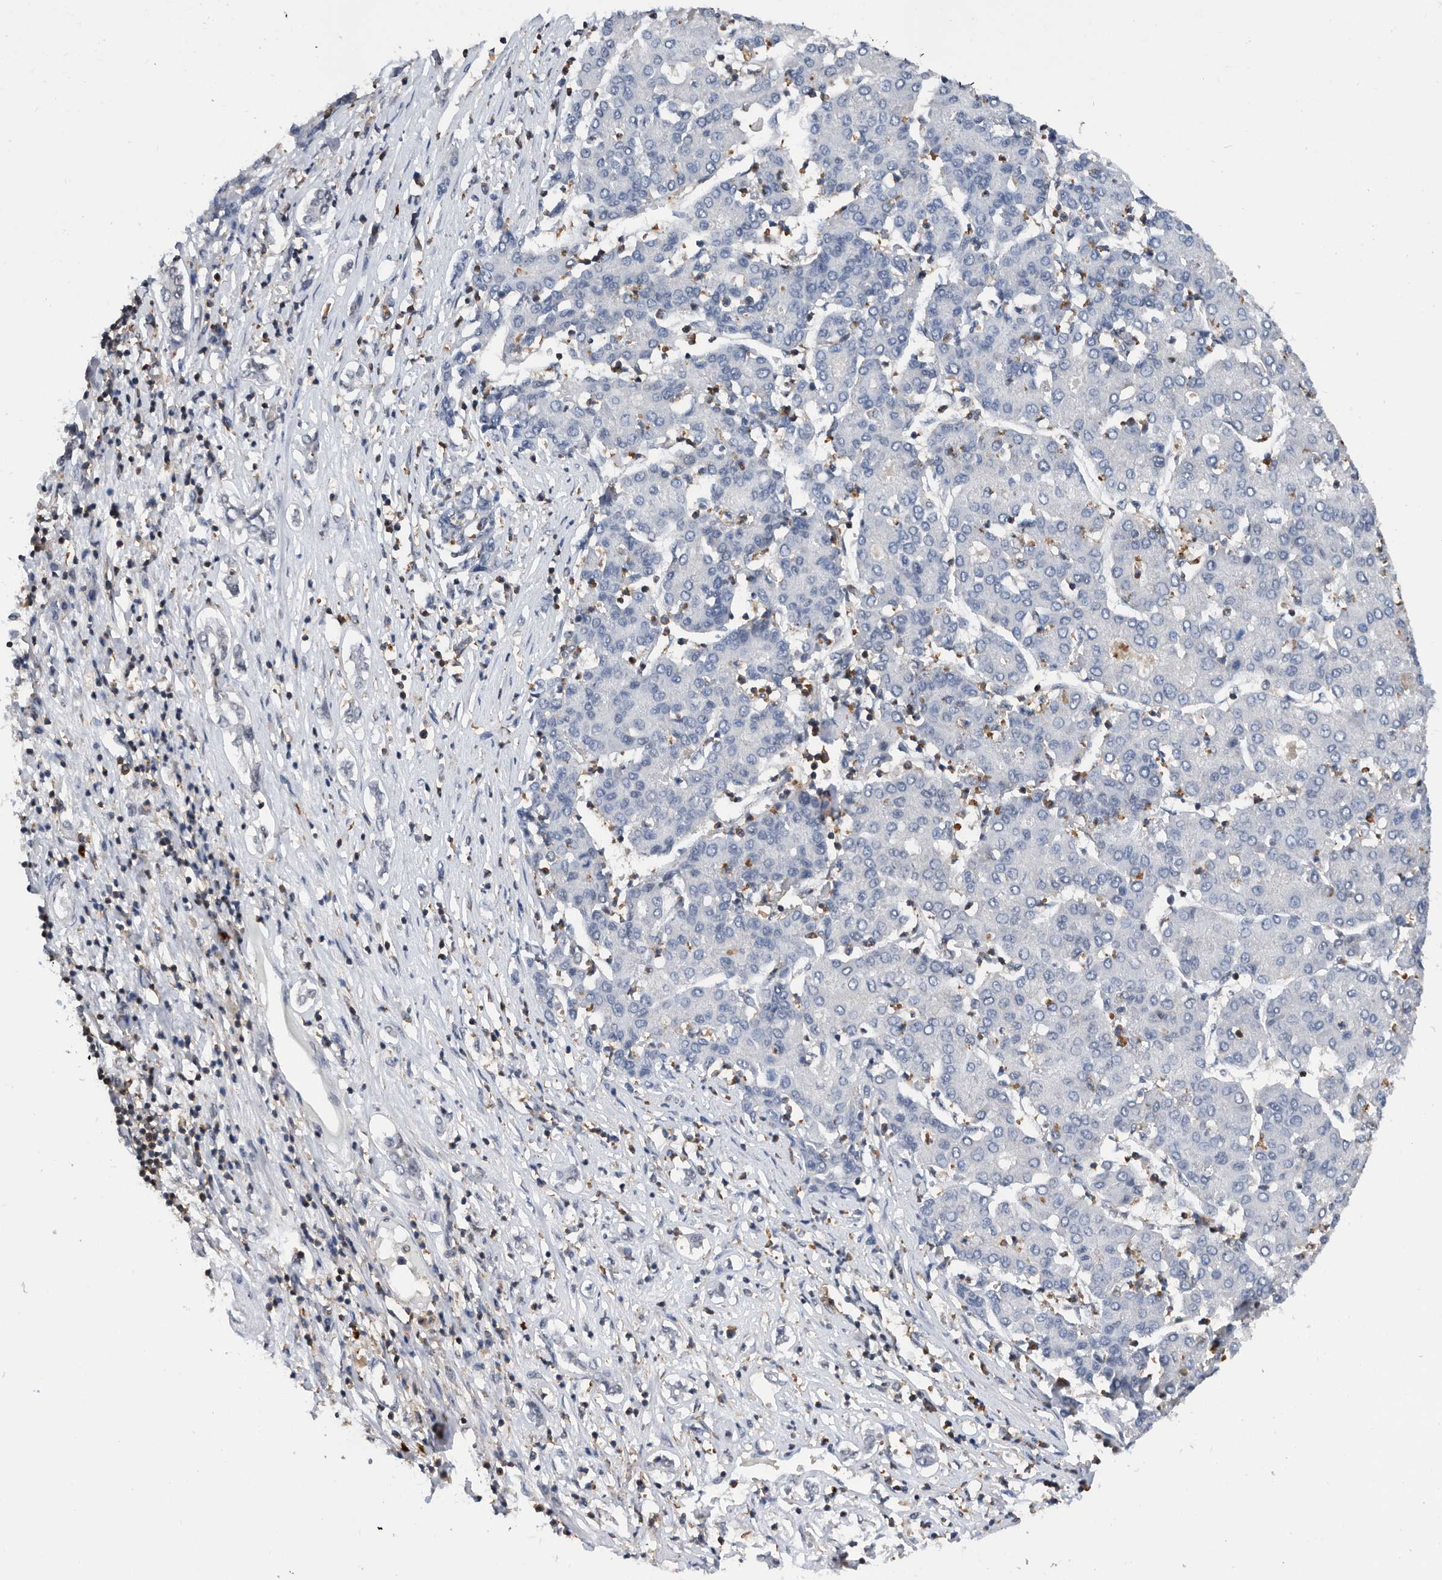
{"staining": {"intensity": "negative", "quantity": "none", "location": "none"}, "tissue": "liver cancer", "cell_type": "Tumor cells", "image_type": "cancer", "snomed": [{"axis": "morphology", "description": "Carcinoma, Hepatocellular, NOS"}, {"axis": "topography", "description": "Liver"}], "caption": "Tumor cells show no significant protein positivity in liver cancer.", "gene": "ZNF260", "patient": {"sex": "male", "age": 65}}